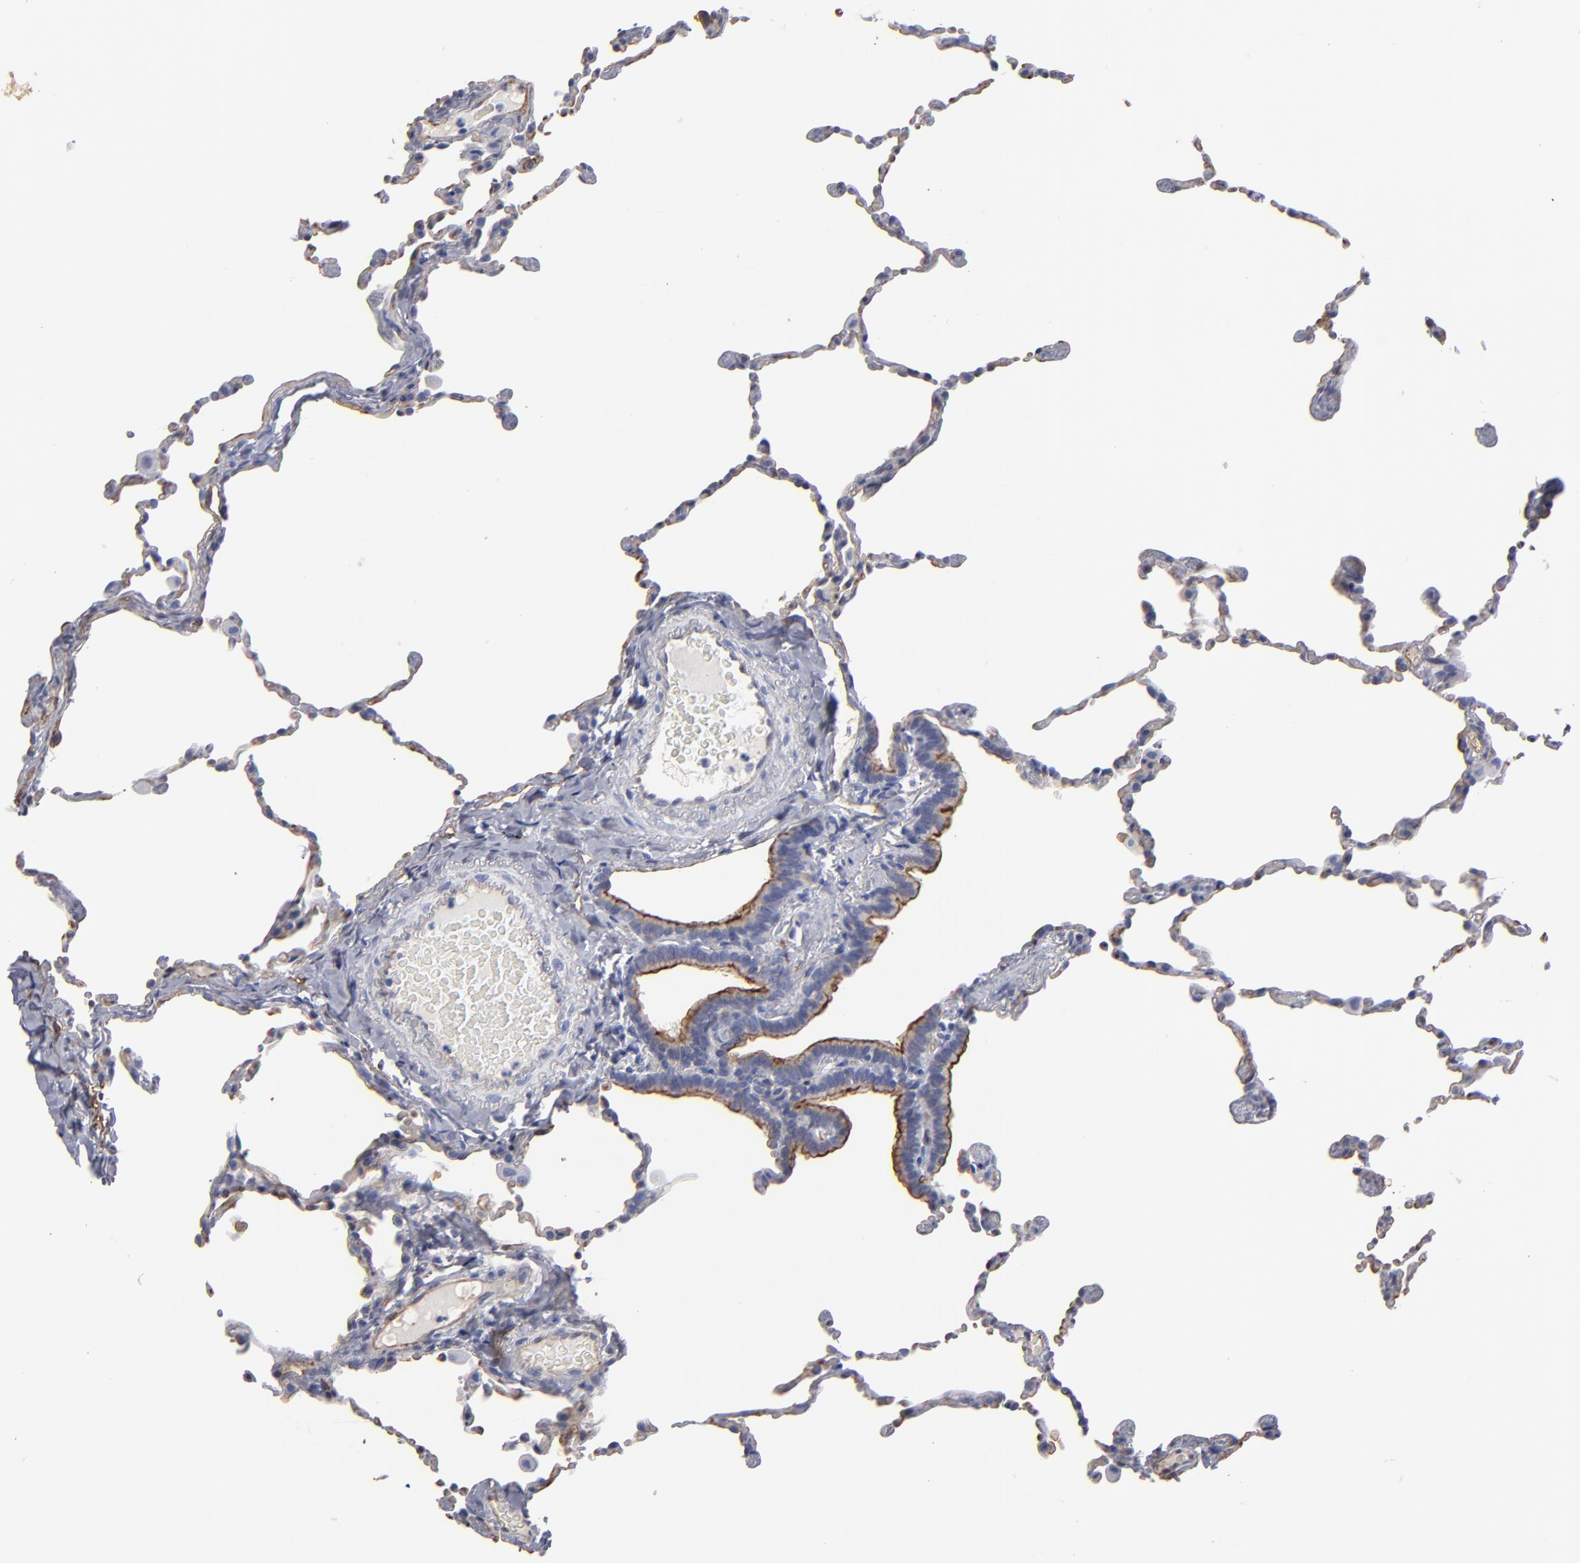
{"staining": {"intensity": "moderate", "quantity": "25%-75%", "location": "cytoplasmic/membranous"}, "tissue": "lung", "cell_type": "Alveolar cells", "image_type": "normal", "snomed": [{"axis": "morphology", "description": "Normal tissue, NOS"}, {"axis": "topography", "description": "Lung"}], "caption": "This photomicrograph shows immunohistochemistry (IHC) staining of unremarkable human lung, with medium moderate cytoplasmic/membranous expression in about 25%-75% of alveolar cells.", "gene": "TM4SF1", "patient": {"sex": "female", "age": 61}}